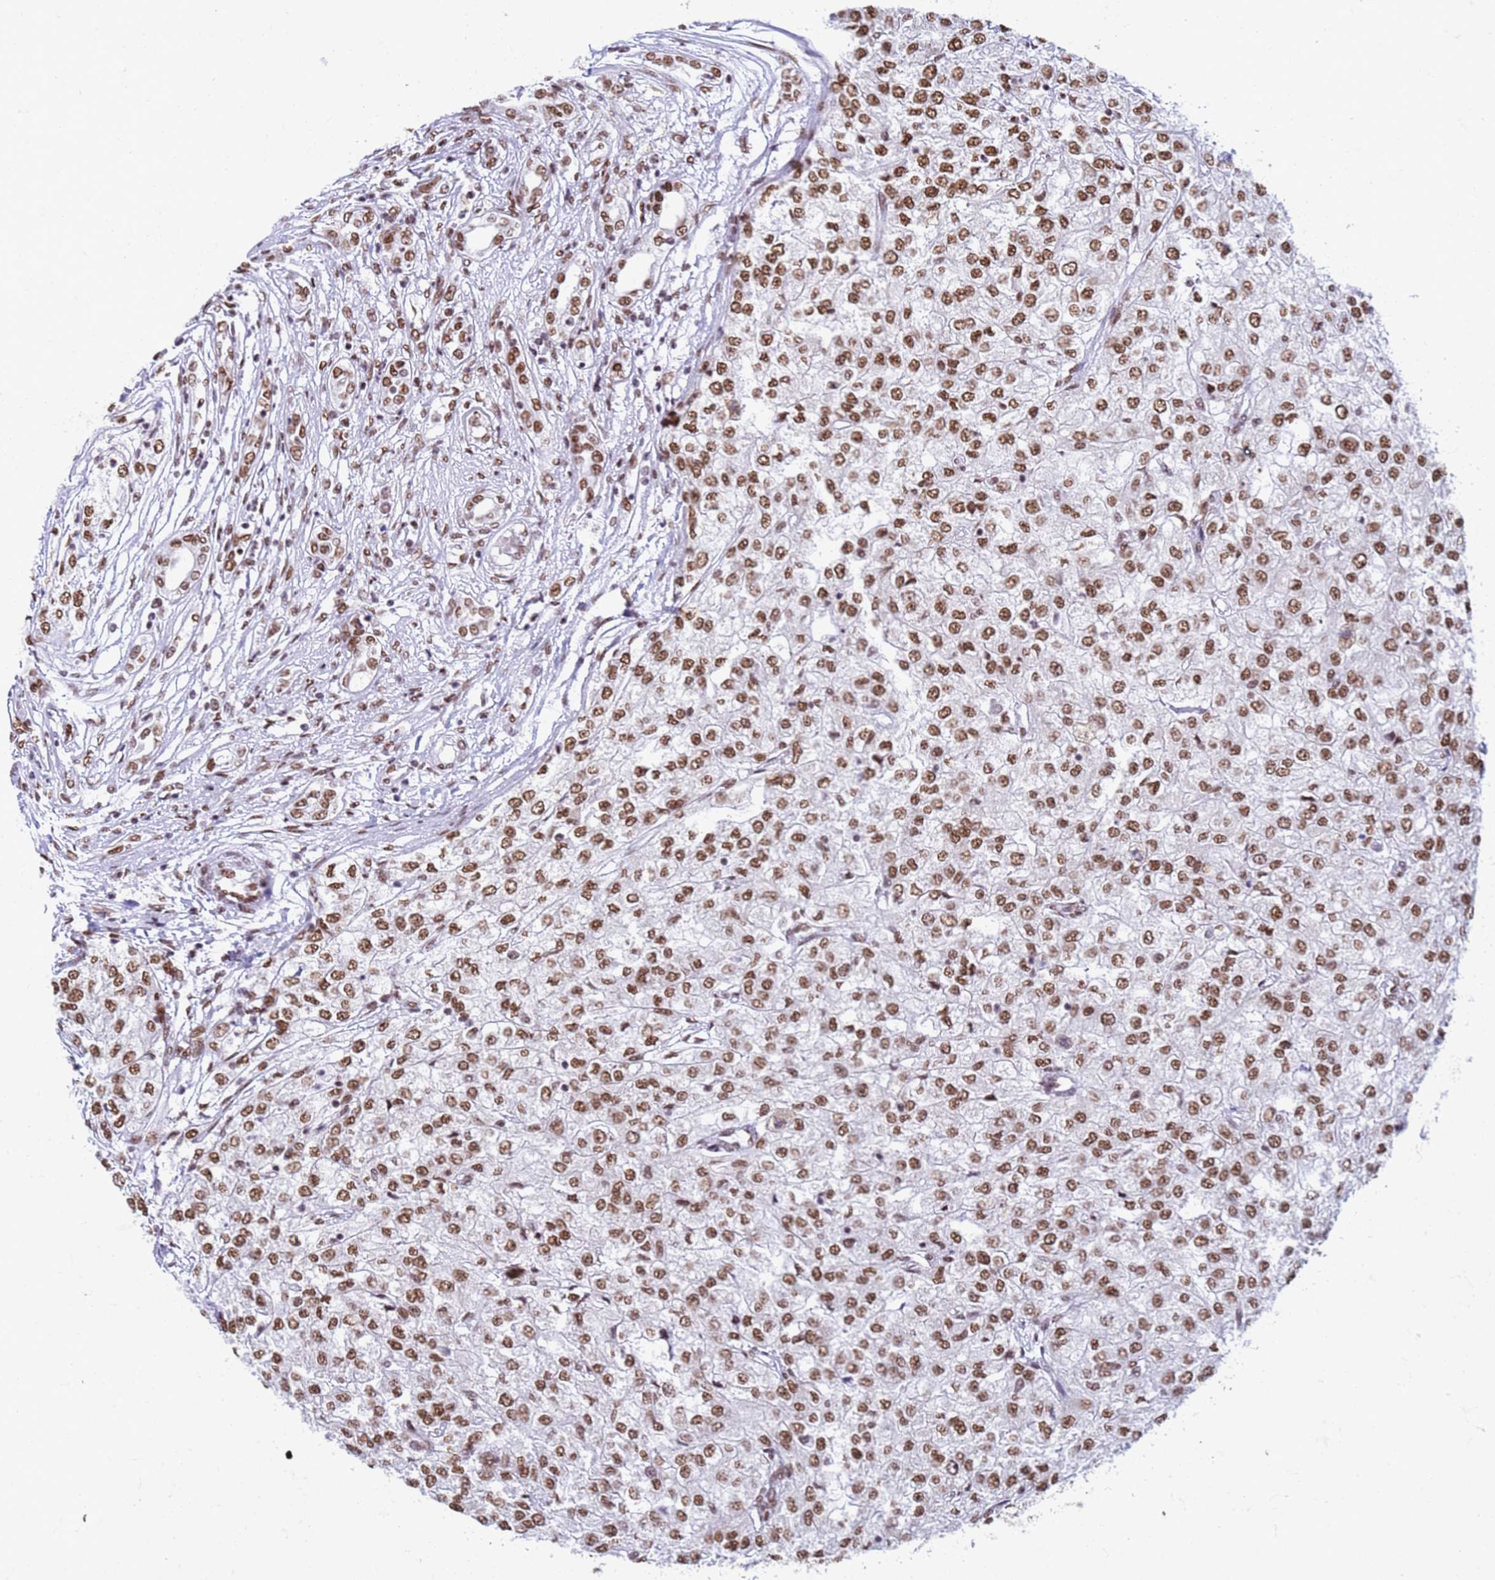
{"staining": {"intensity": "moderate", "quantity": ">75%", "location": "nuclear"}, "tissue": "renal cancer", "cell_type": "Tumor cells", "image_type": "cancer", "snomed": [{"axis": "morphology", "description": "Adenocarcinoma, NOS"}, {"axis": "topography", "description": "Kidney"}], "caption": "This image exhibits immunohistochemistry staining of renal cancer (adenocarcinoma), with medium moderate nuclear positivity in approximately >75% of tumor cells.", "gene": "FAM170B", "patient": {"sex": "female", "age": 54}}